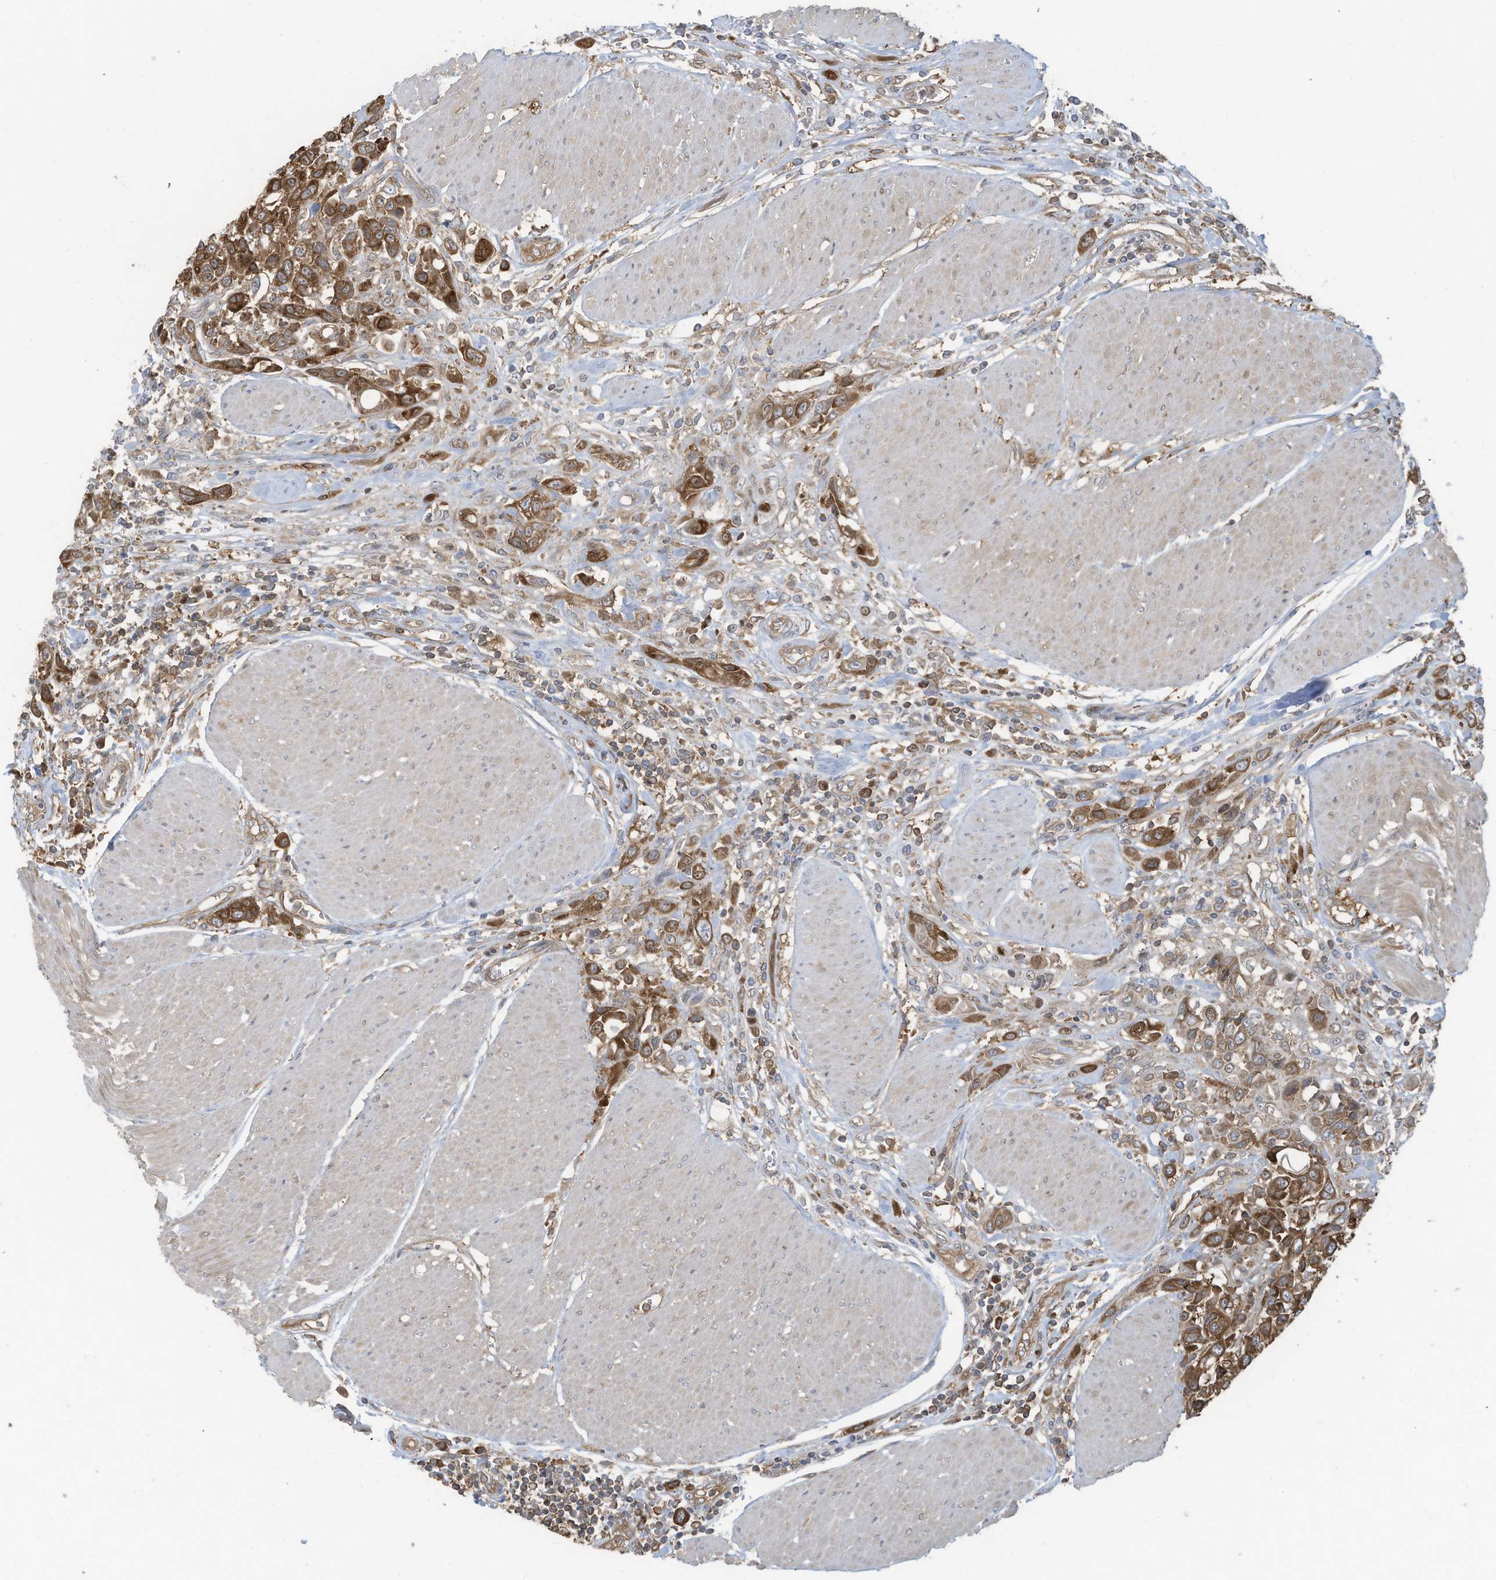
{"staining": {"intensity": "strong", "quantity": ">75%", "location": "cytoplasmic/membranous"}, "tissue": "urothelial cancer", "cell_type": "Tumor cells", "image_type": "cancer", "snomed": [{"axis": "morphology", "description": "Urothelial carcinoma, High grade"}, {"axis": "topography", "description": "Urinary bladder"}], "caption": "DAB immunohistochemical staining of human high-grade urothelial carcinoma reveals strong cytoplasmic/membranous protein positivity in about >75% of tumor cells.", "gene": "OLA1", "patient": {"sex": "male", "age": 50}}